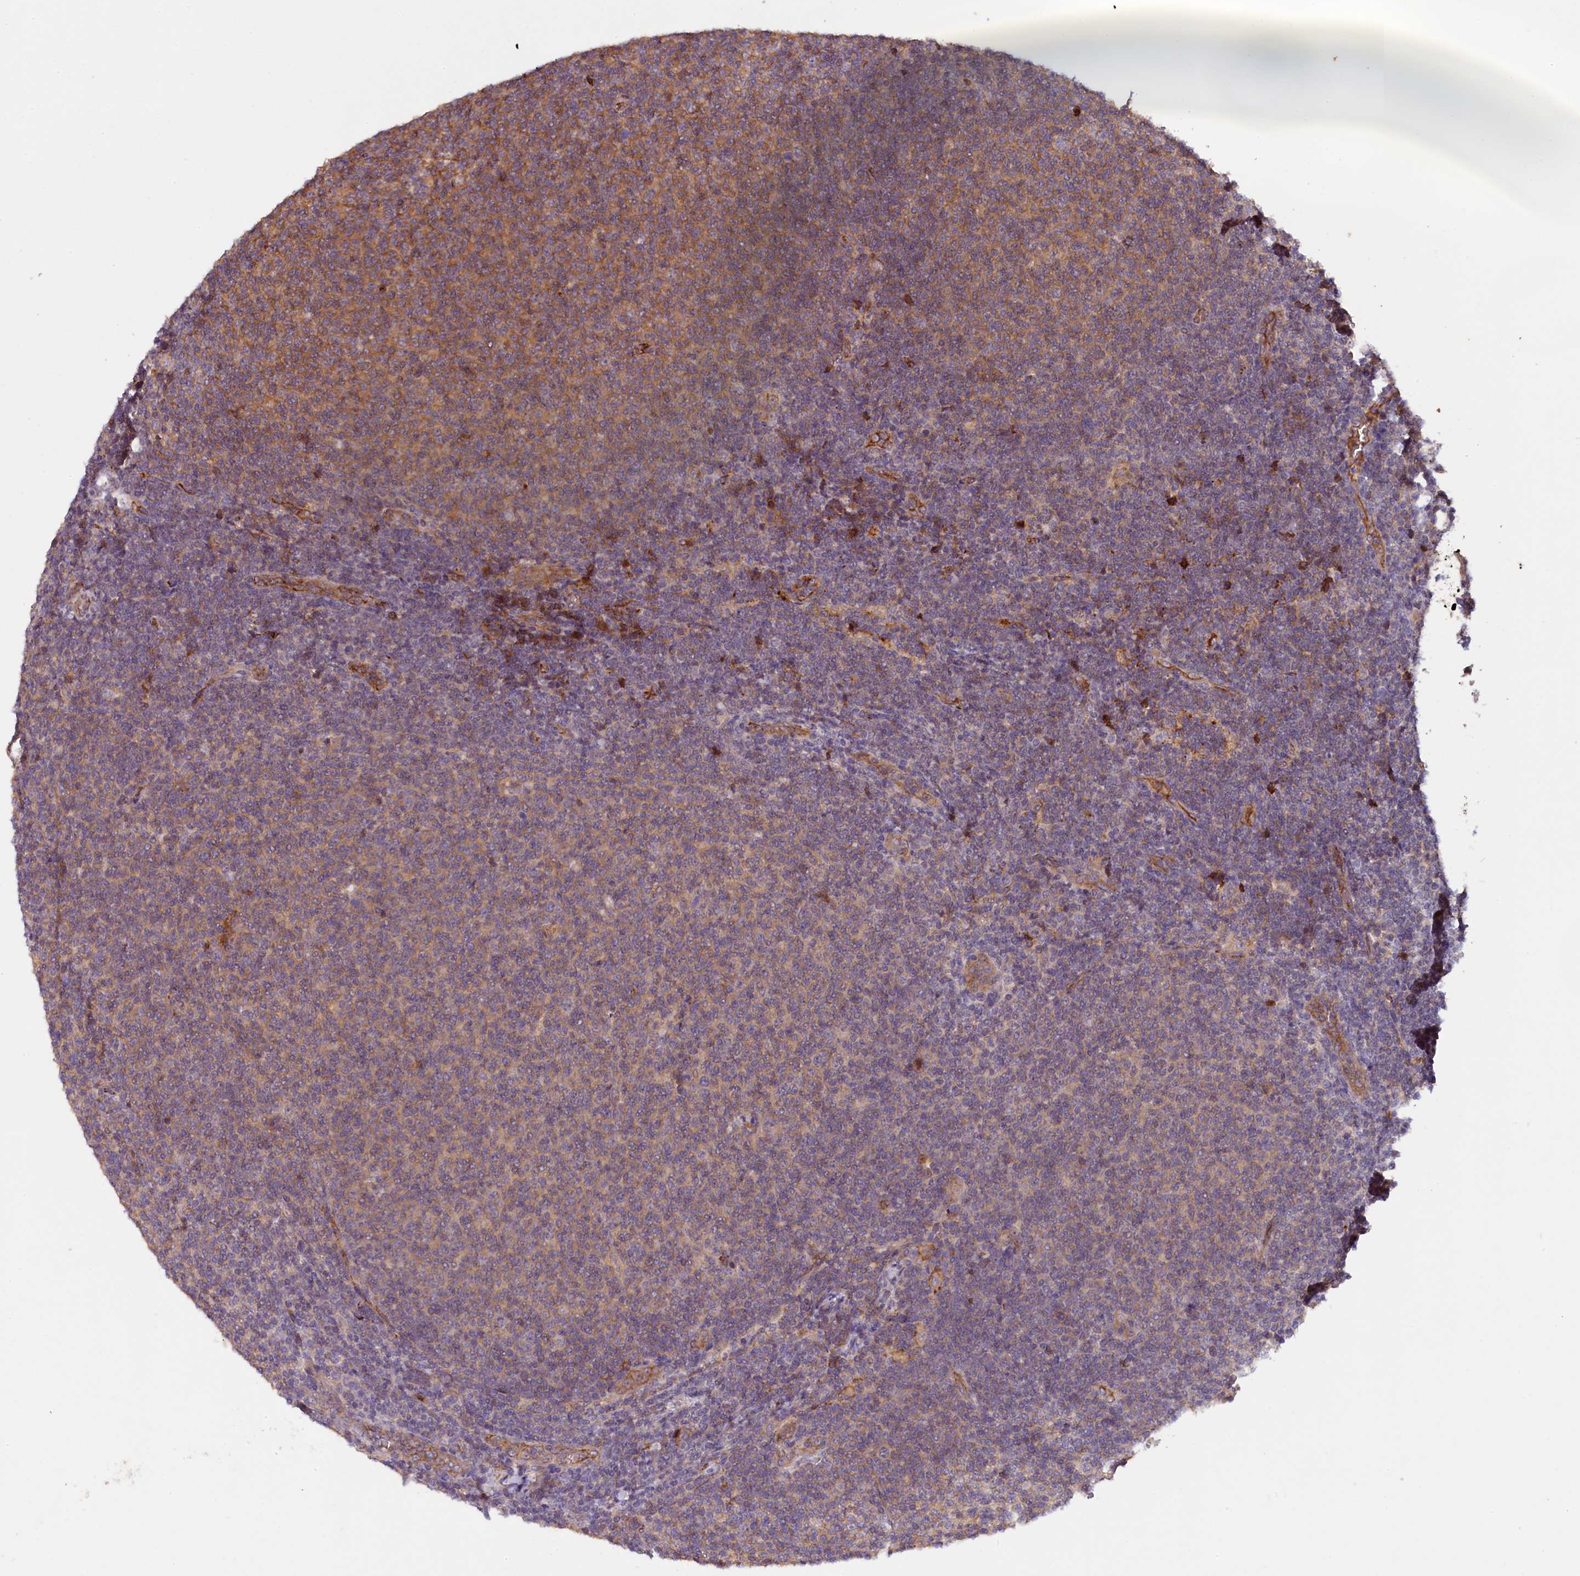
{"staining": {"intensity": "moderate", "quantity": ">75%", "location": "cytoplasmic/membranous"}, "tissue": "lymphoma", "cell_type": "Tumor cells", "image_type": "cancer", "snomed": [{"axis": "morphology", "description": "Malignant lymphoma, non-Hodgkin's type, Low grade"}, {"axis": "topography", "description": "Lymph node"}], "caption": "The image displays staining of malignant lymphoma, non-Hodgkin's type (low-grade), revealing moderate cytoplasmic/membranous protein staining (brown color) within tumor cells. (brown staining indicates protein expression, while blue staining denotes nuclei).", "gene": "PHAF1", "patient": {"sex": "male", "age": 66}}